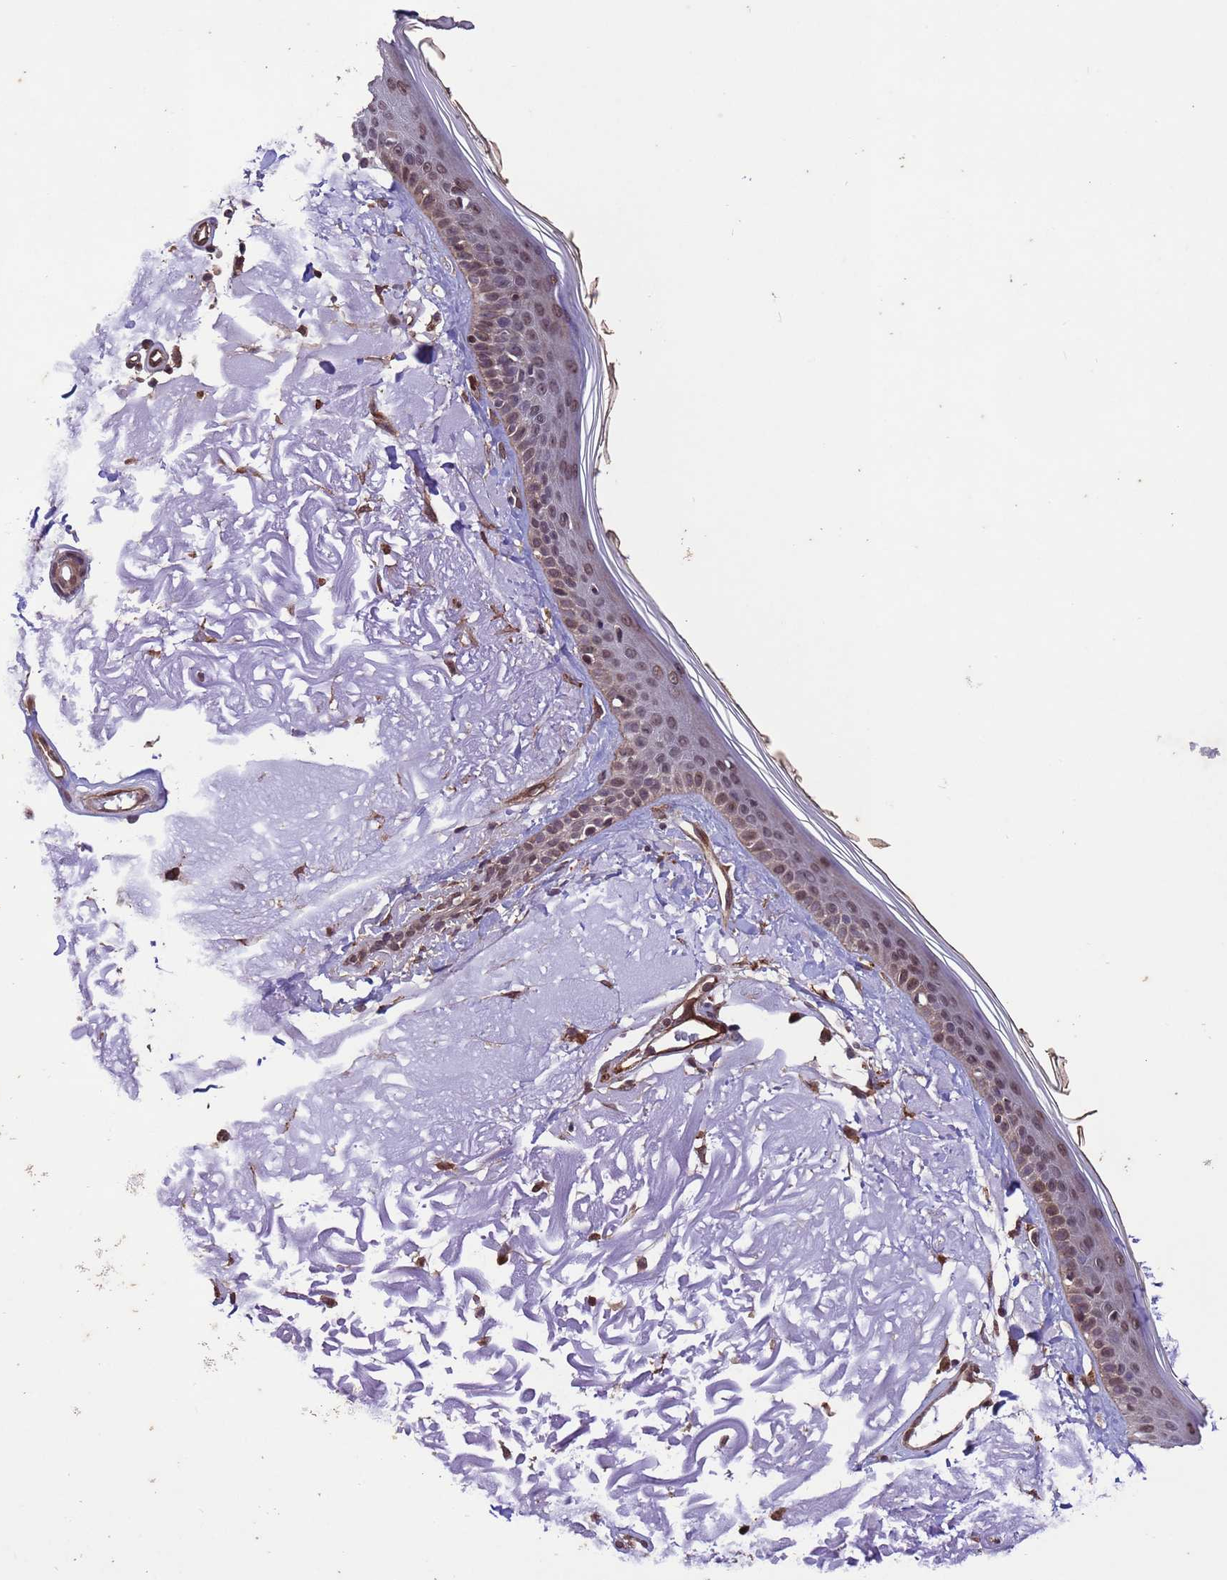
{"staining": {"intensity": "moderate", "quantity": ">75%", "location": "cytoplasmic/membranous"}, "tissue": "skin", "cell_type": "Fibroblasts", "image_type": "normal", "snomed": [{"axis": "morphology", "description": "Normal tissue, NOS"}, {"axis": "topography", "description": "Skin"}, {"axis": "topography", "description": "Skeletal muscle"}], "caption": "Approximately >75% of fibroblasts in benign skin exhibit moderate cytoplasmic/membranous protein staining as visualized by brown immunohistochemical staining.", "gene": "VSTM4", "patient": {"sex": "male", "age": 83}}